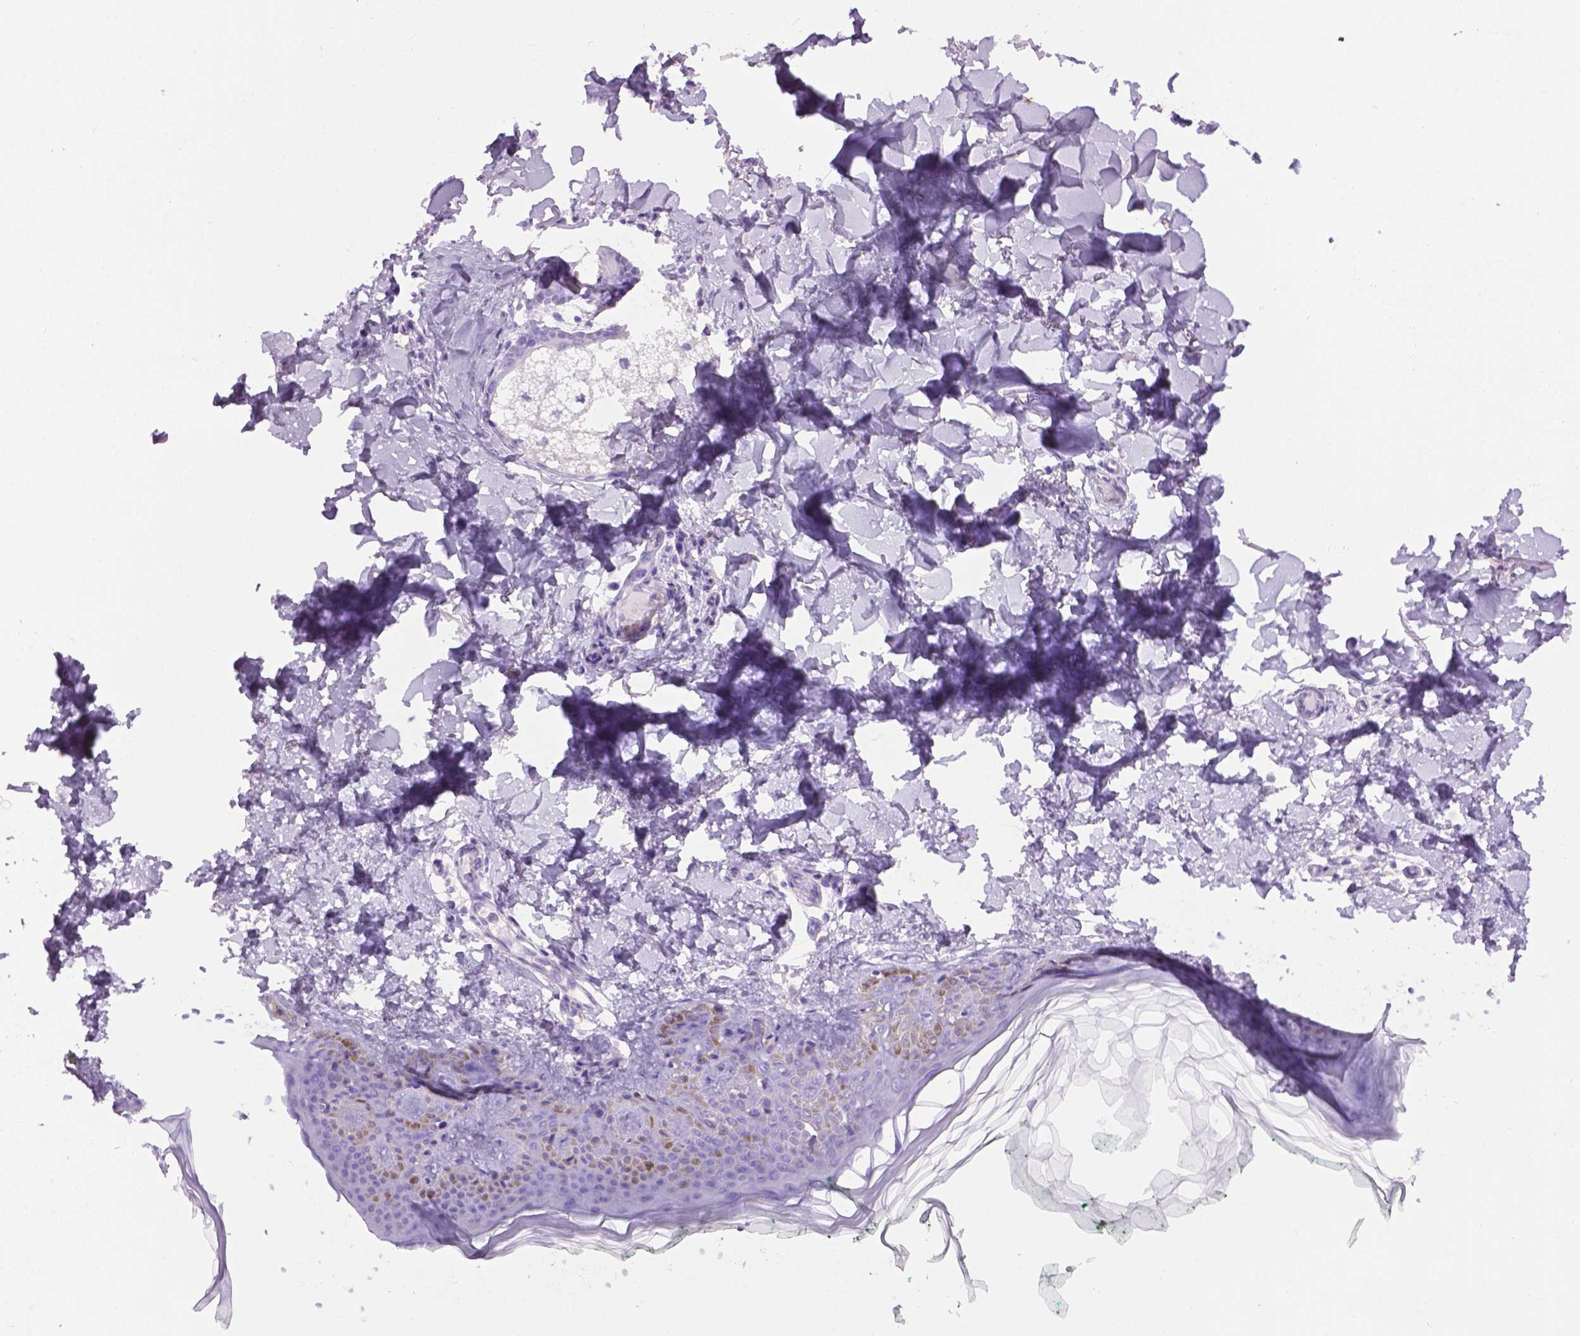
{"staining": {"intensity": "negative", "quantity": "none", "location": "none"}, "tissue": "skin", "cell_type": "Fibroblasts", "image_type": "normal", "snomed": [{"axis": "morphology", "description": "Normal tissue, NOS"}, {"axis": "topography", "description": "Skin"}, {"axis": "topography", "description": "Peripheral nerve tissue"}], "caption": "The image demonstrates no staining of fibroblasts in benign skin.", "gene": "LELP1", "patient": {"sex": "female", "age": 45}}